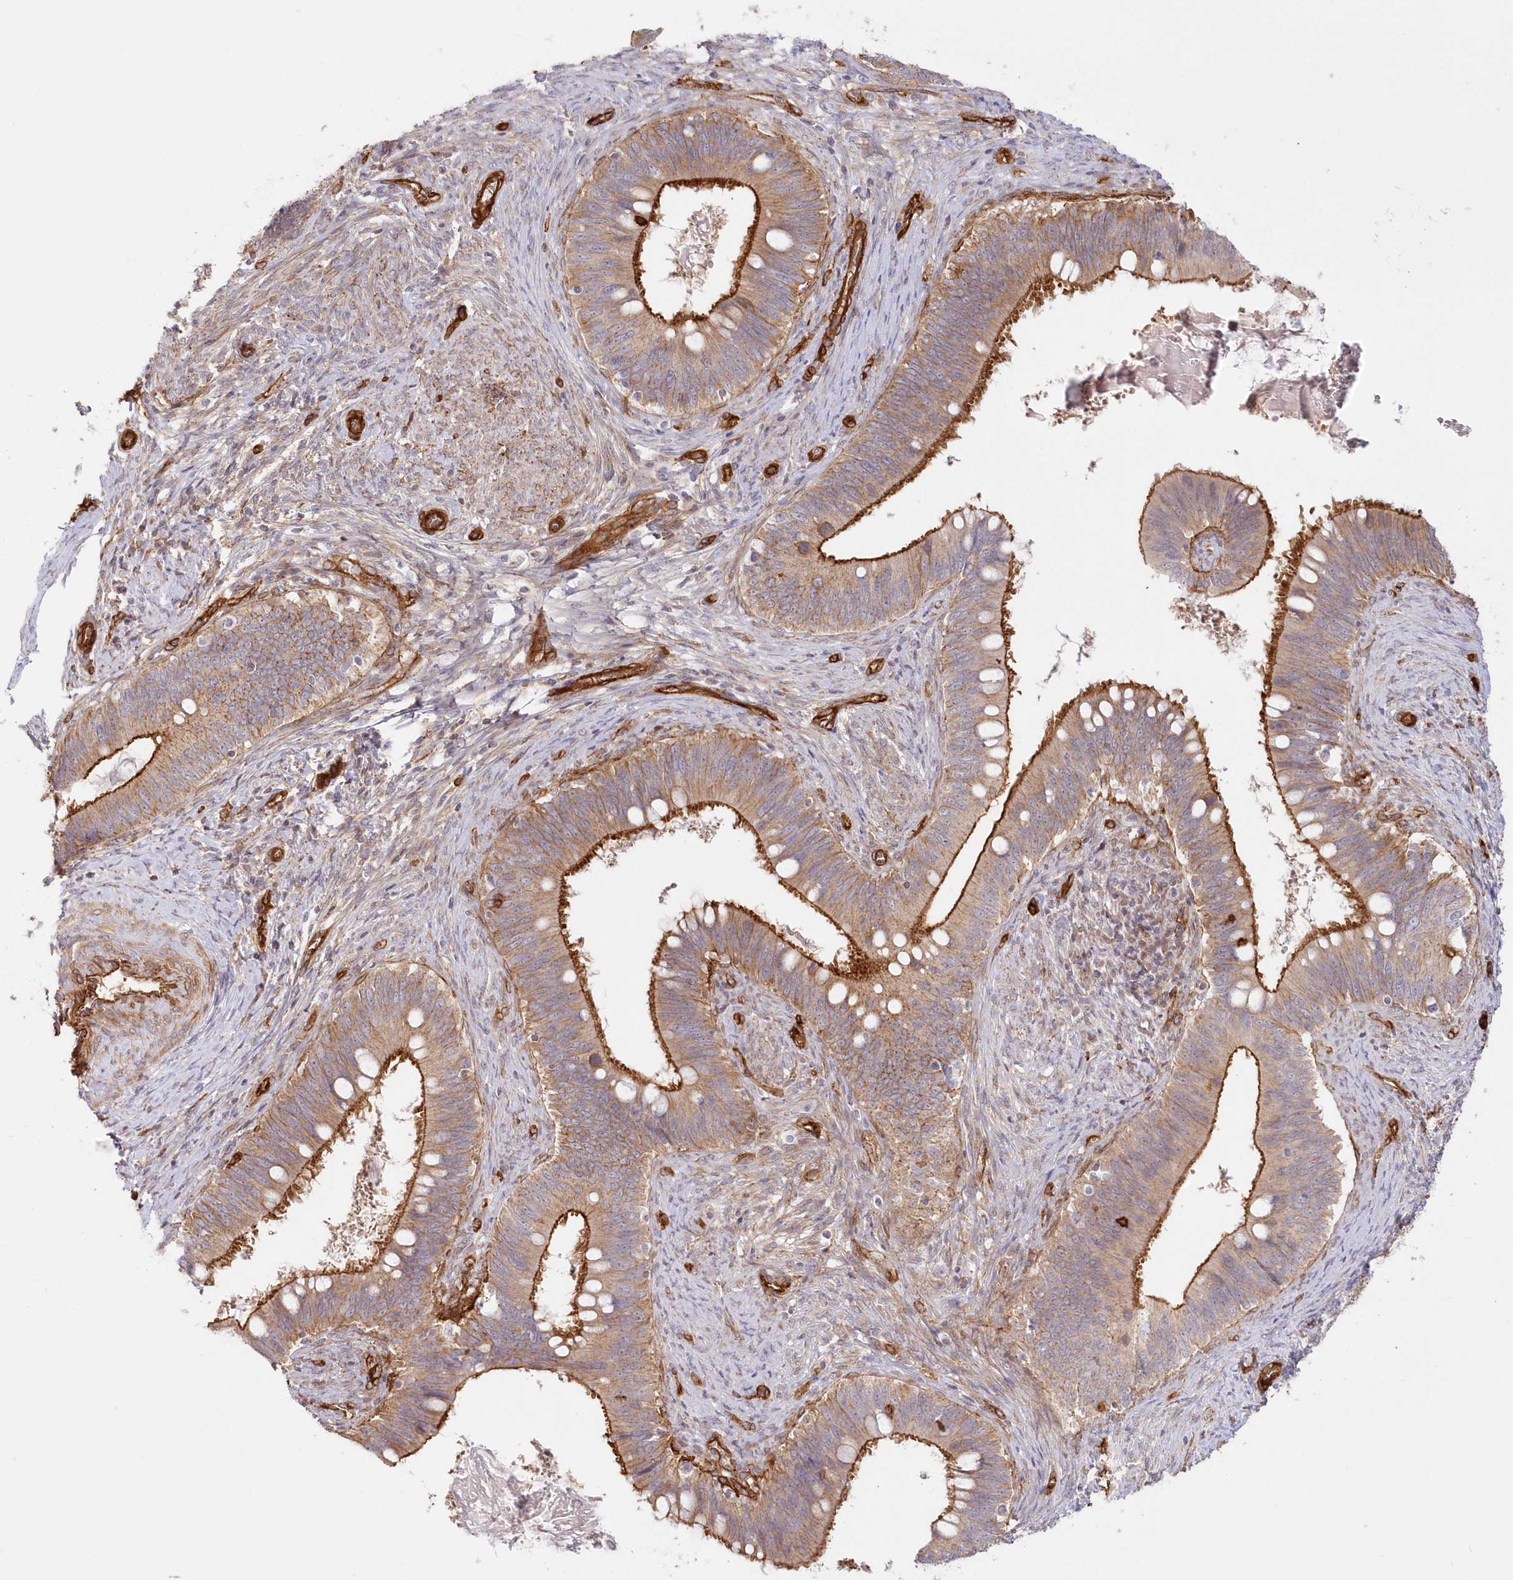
{"staining": {"intensity": "strong", "quantity": "25%-75%", "location": "cytoplasmic/membranous"}, "tissue": "cervical cancer", "cell_type": "Tumor cells", "image_type": "cancer", "snomed": [{"axis": "morphology", "description": "Adenocarcinoma, NOS"}, {"axis": "topography", "description": "Cervix"}], "caption": "Human cervical adenocarcinoma stained with a protein marker reveals strong staining in tumor cells.", "gene": "AFAP1L2", "patient": {"sex": "female", "age": 42}}